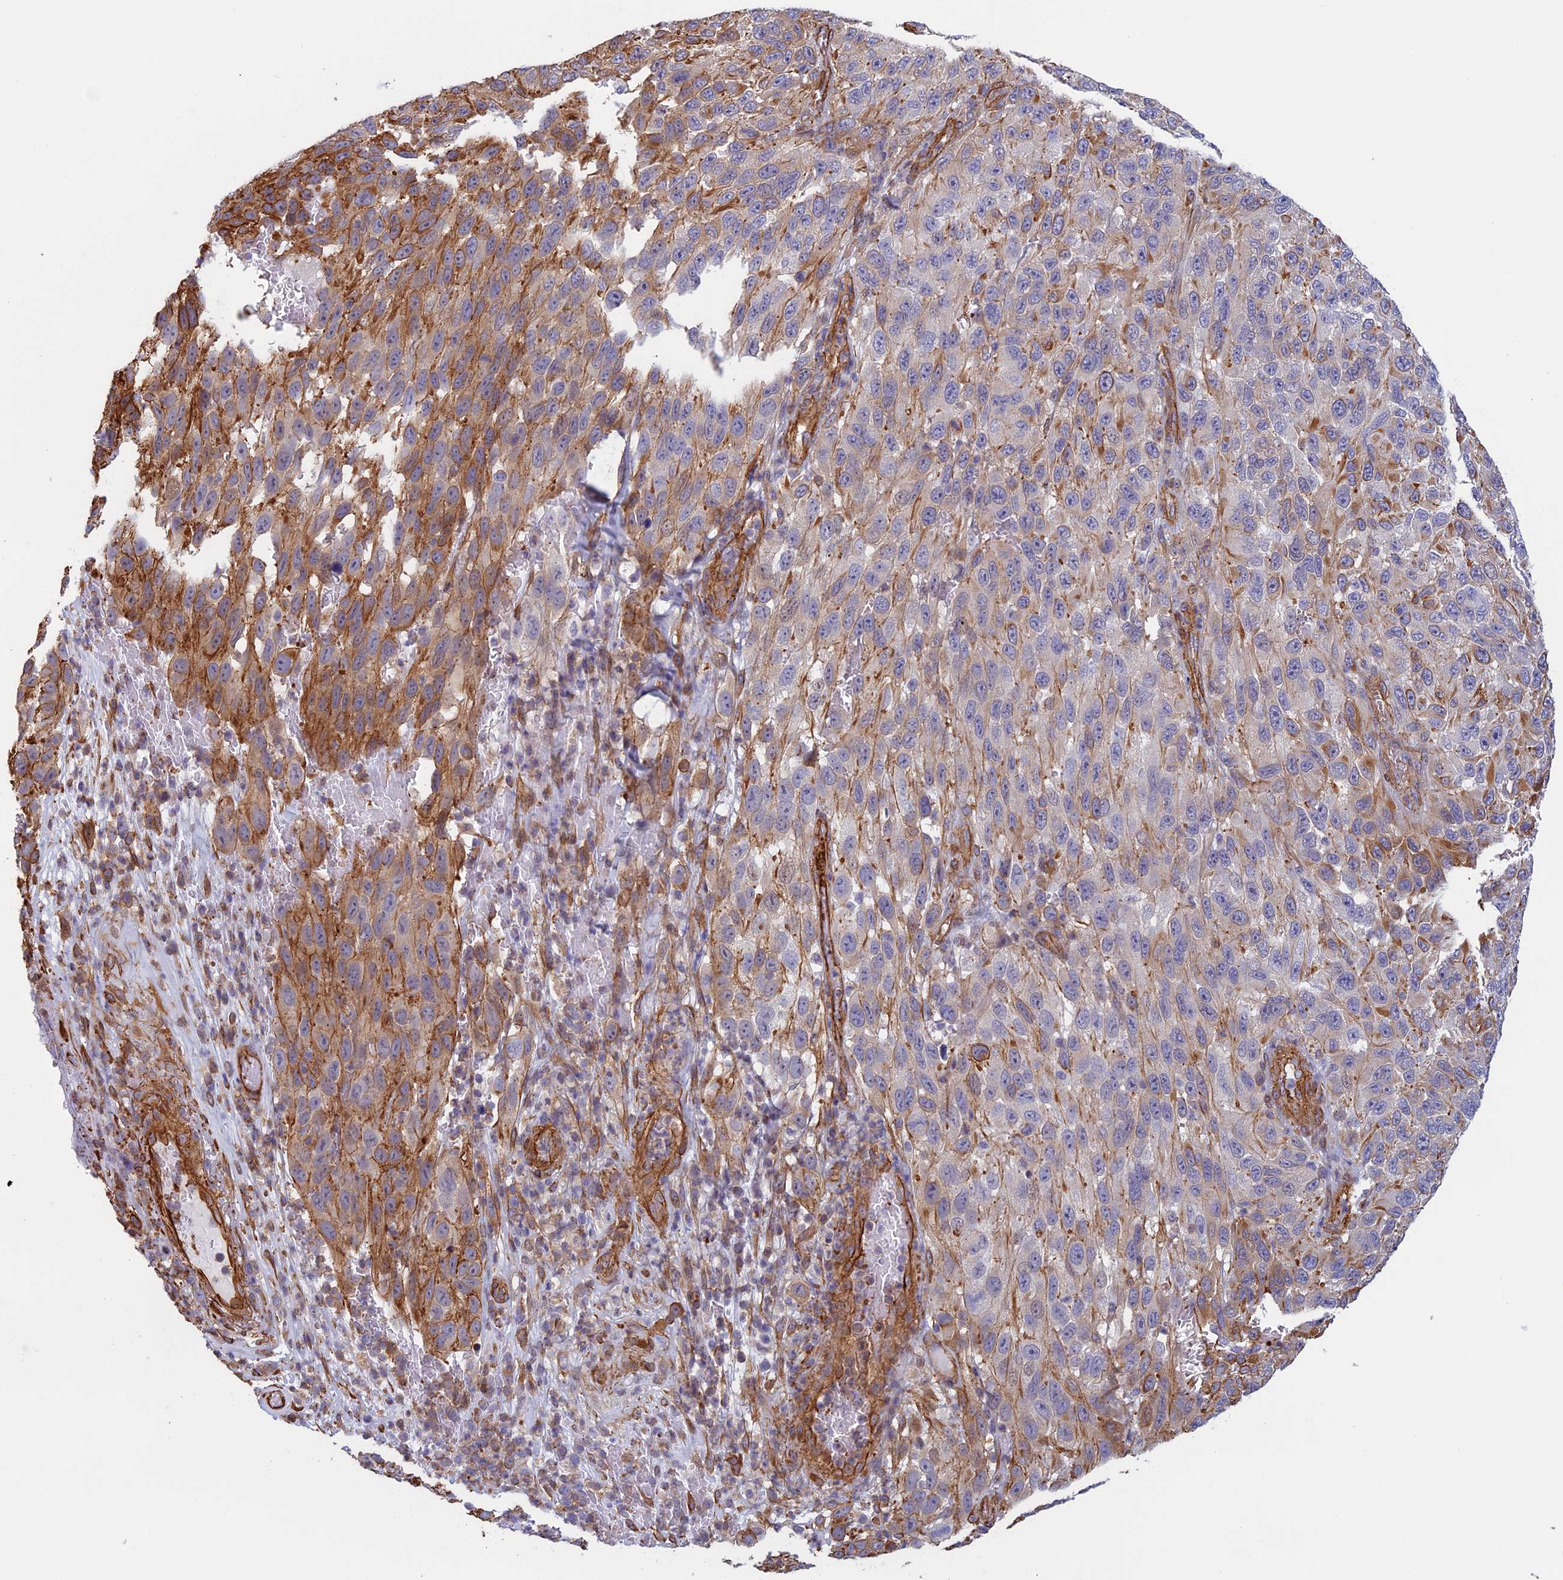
{"staining": {"intensity": "moderate", "quantity": "25%-75%", "location": "cytoplasmic/membranous"}, "tissue": "melanoma", "cell_type": "Tumor cells", "image_type": "cancer", "snomed": [{"axis": "morphology", "description": "Malignant melanoma, NOS"}, {"axis": "topography", "description": "Skin"}], "caption": "Melanoma stained with a brown dye reveals moderate cytoplasmic/membranous positive expression in approximately 25%-75% of tumor cells.", "gene": "ANGPTL2", "patient": {"sex": "female", "age": 96}}